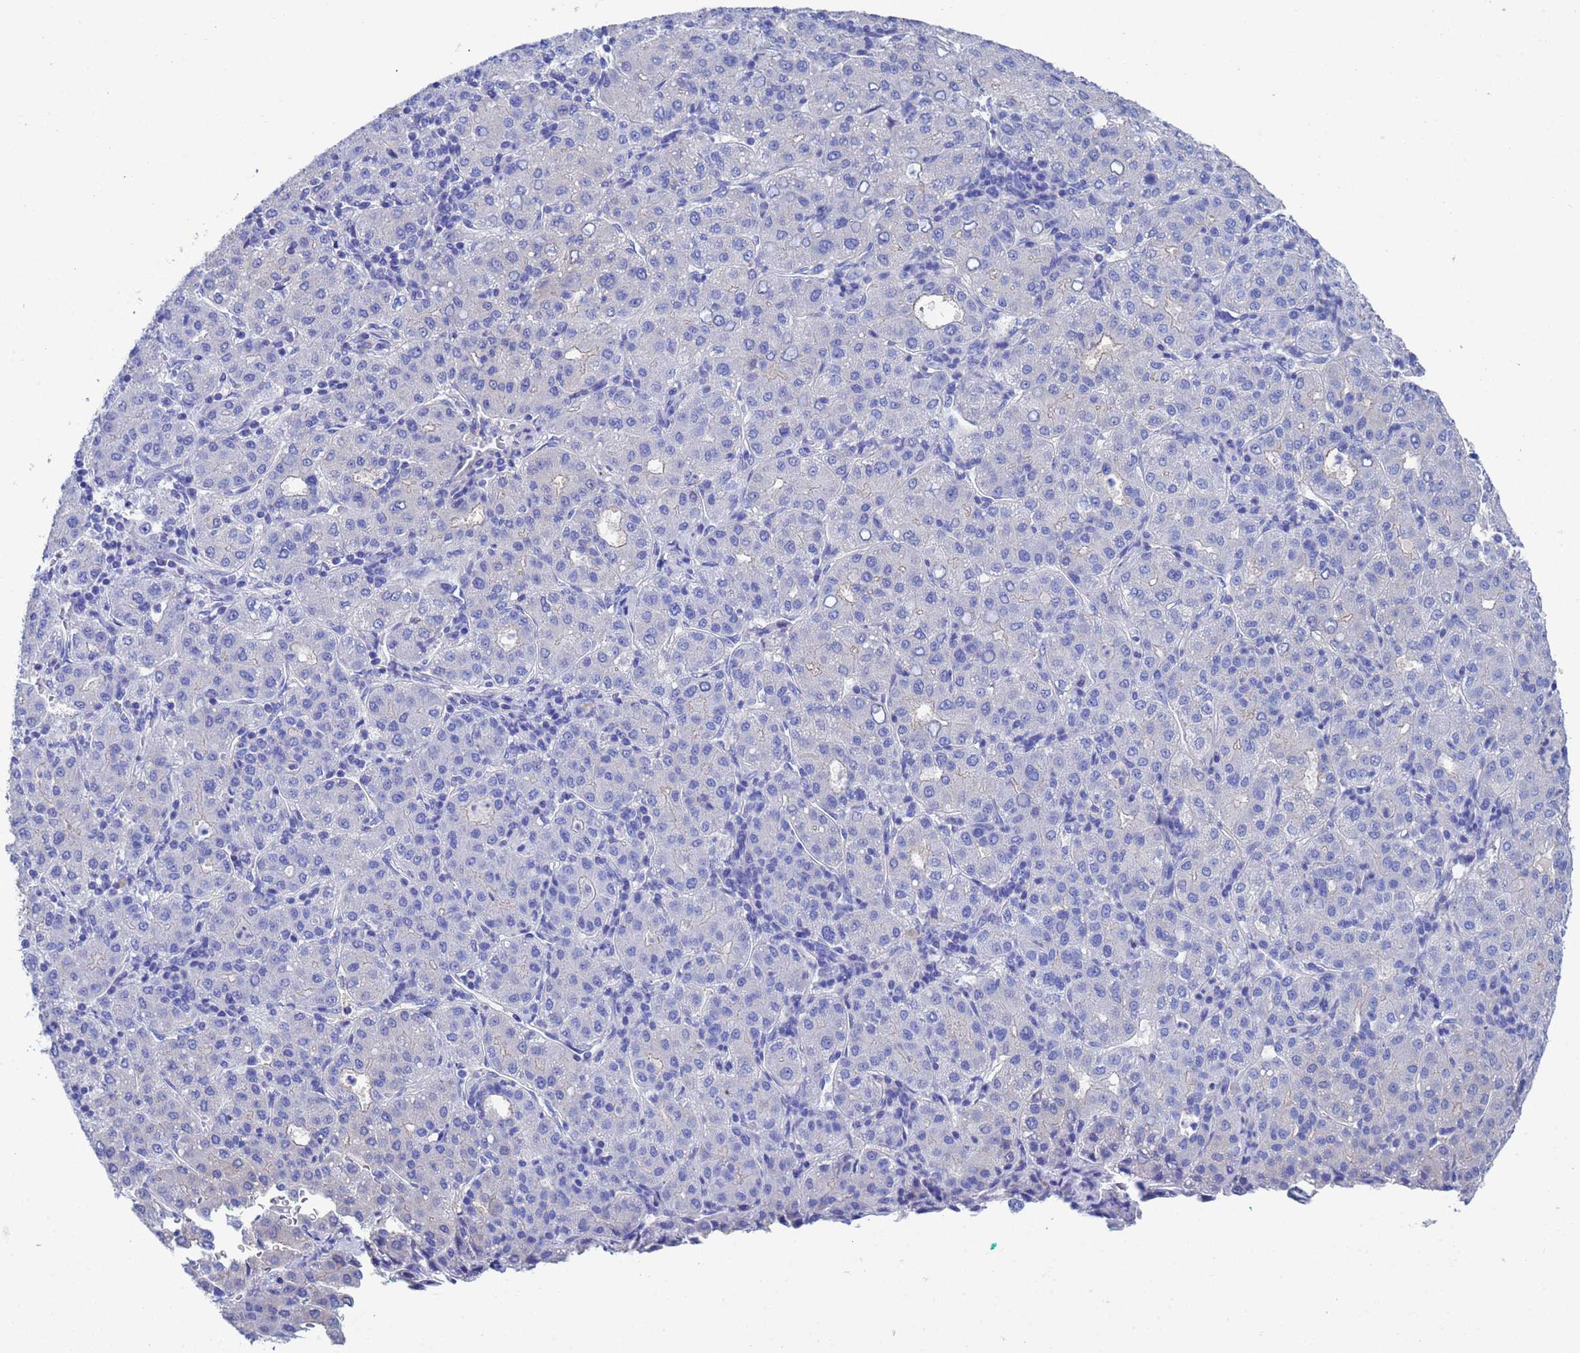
{"staining": {"intensity": "negative", "quantity": "none", "location": "none"}, "tissue": "liver cancer", "cell_type": "Tumor cells", "image_type": "cancer", "snomed": [{"axis": "morphology", "description": "Carcinoma, Hepatocellular, NOS"}, {"axis": "topography", "description": "Liver"}], "caption": "High power microscopy micrograph of an immunohistochemistry histopathology image of hepatocellular carcinoma (liver), revealing no significant staining in tumor cells.", "gene": "CST4", "patient": {"sex": "male", "age": 65}}